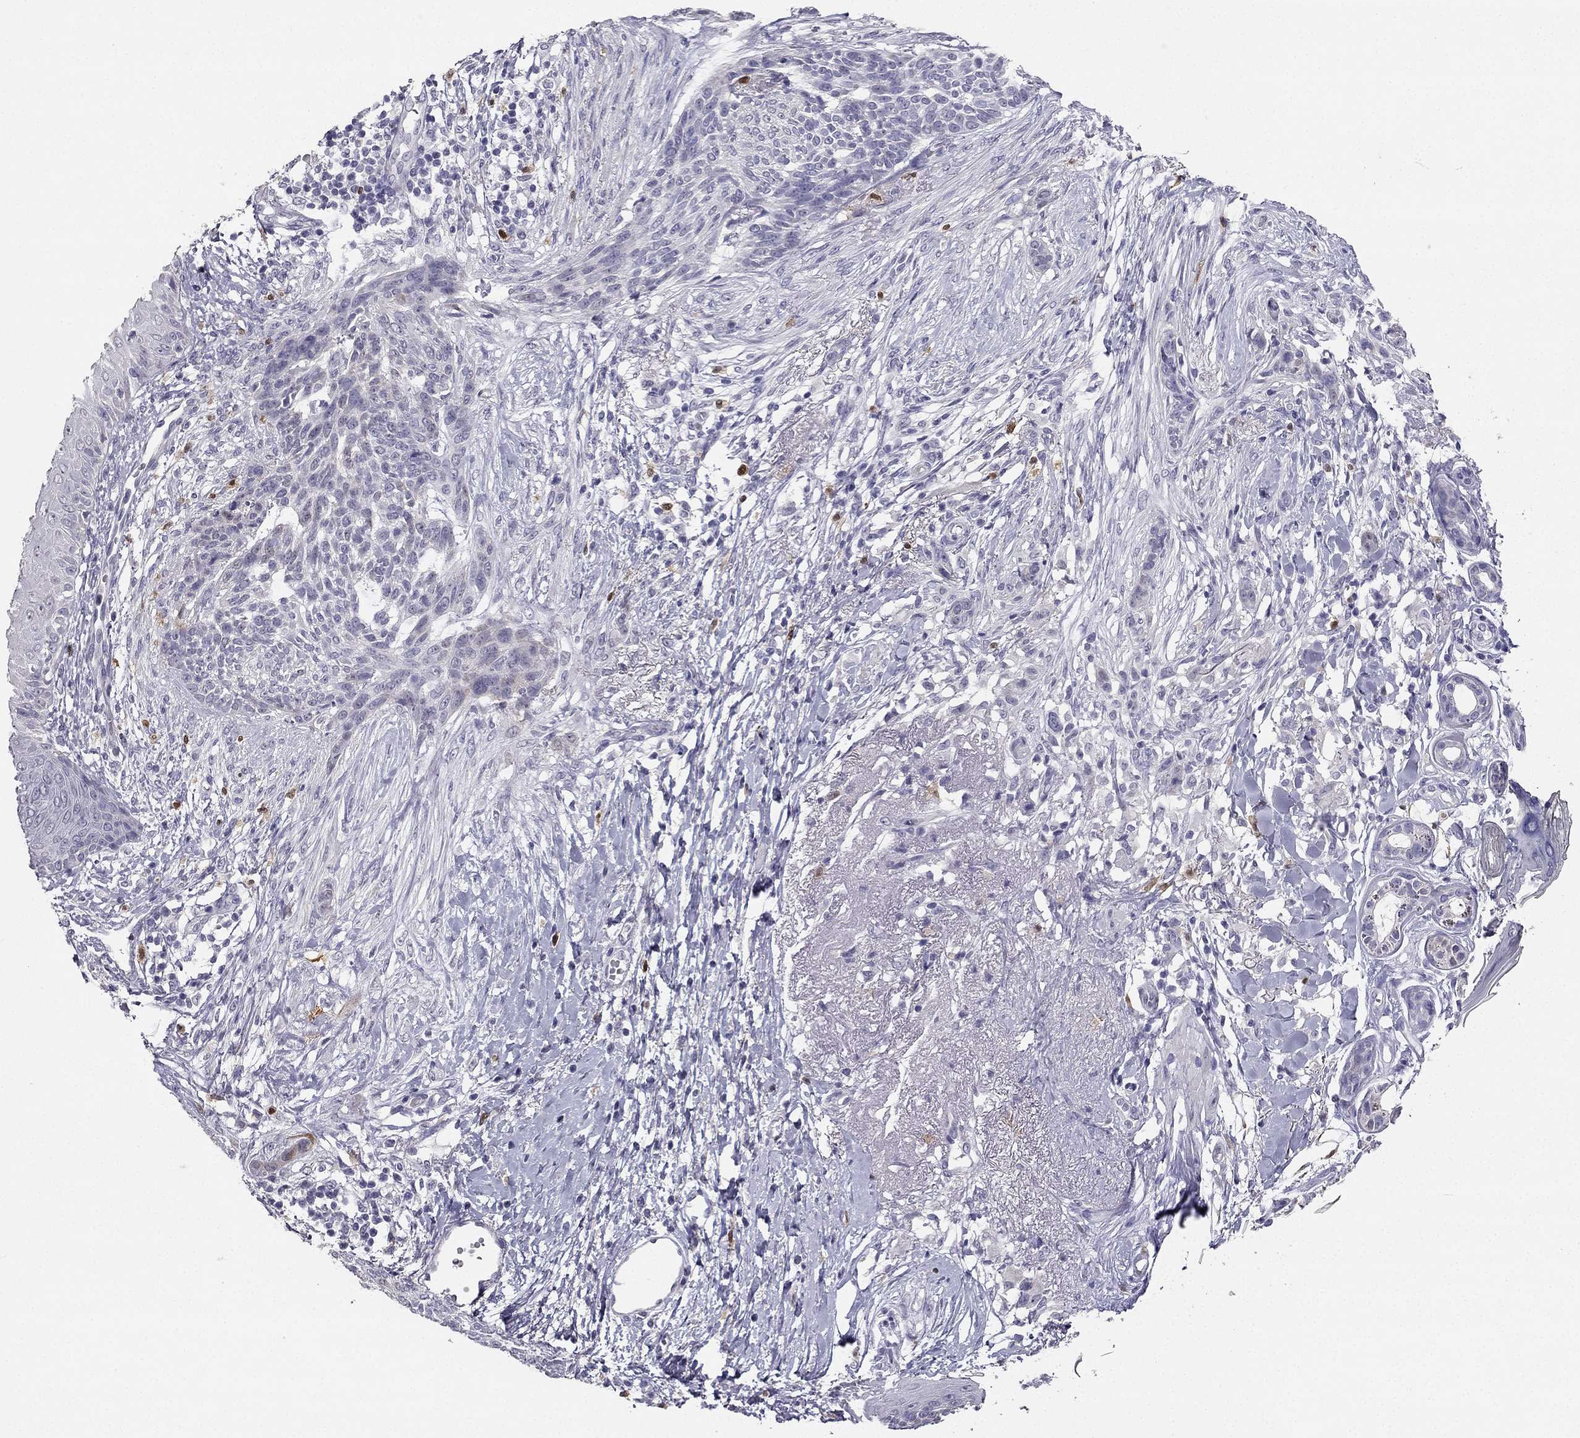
{"staining": {"intensity": "negative", "quantity": "none", "location": "none"}, "tissue": "skin cancer", "cell_type": "Tumor cells", "image_type": "cancer", "snomed": [{"axis": "morphology", "description": "Normal tissue, NOS"}, {"axis": "morphology", "description": "Basal cell carcinoma"}, {"axis": "topography", "description": "Skin"}], "caption": "High power microscopy photomicrograph of an immunohistochemistry micrograph of basal cell carcinoma (skin), revealing no significant staining in tumor cells. (Stains: DAB IHC with hematoxylin counter stain, Microscopy: brightfield microscopy at high magnification).", "gene": "CALB2", "patient": {"sex": "male", "age": 84}}